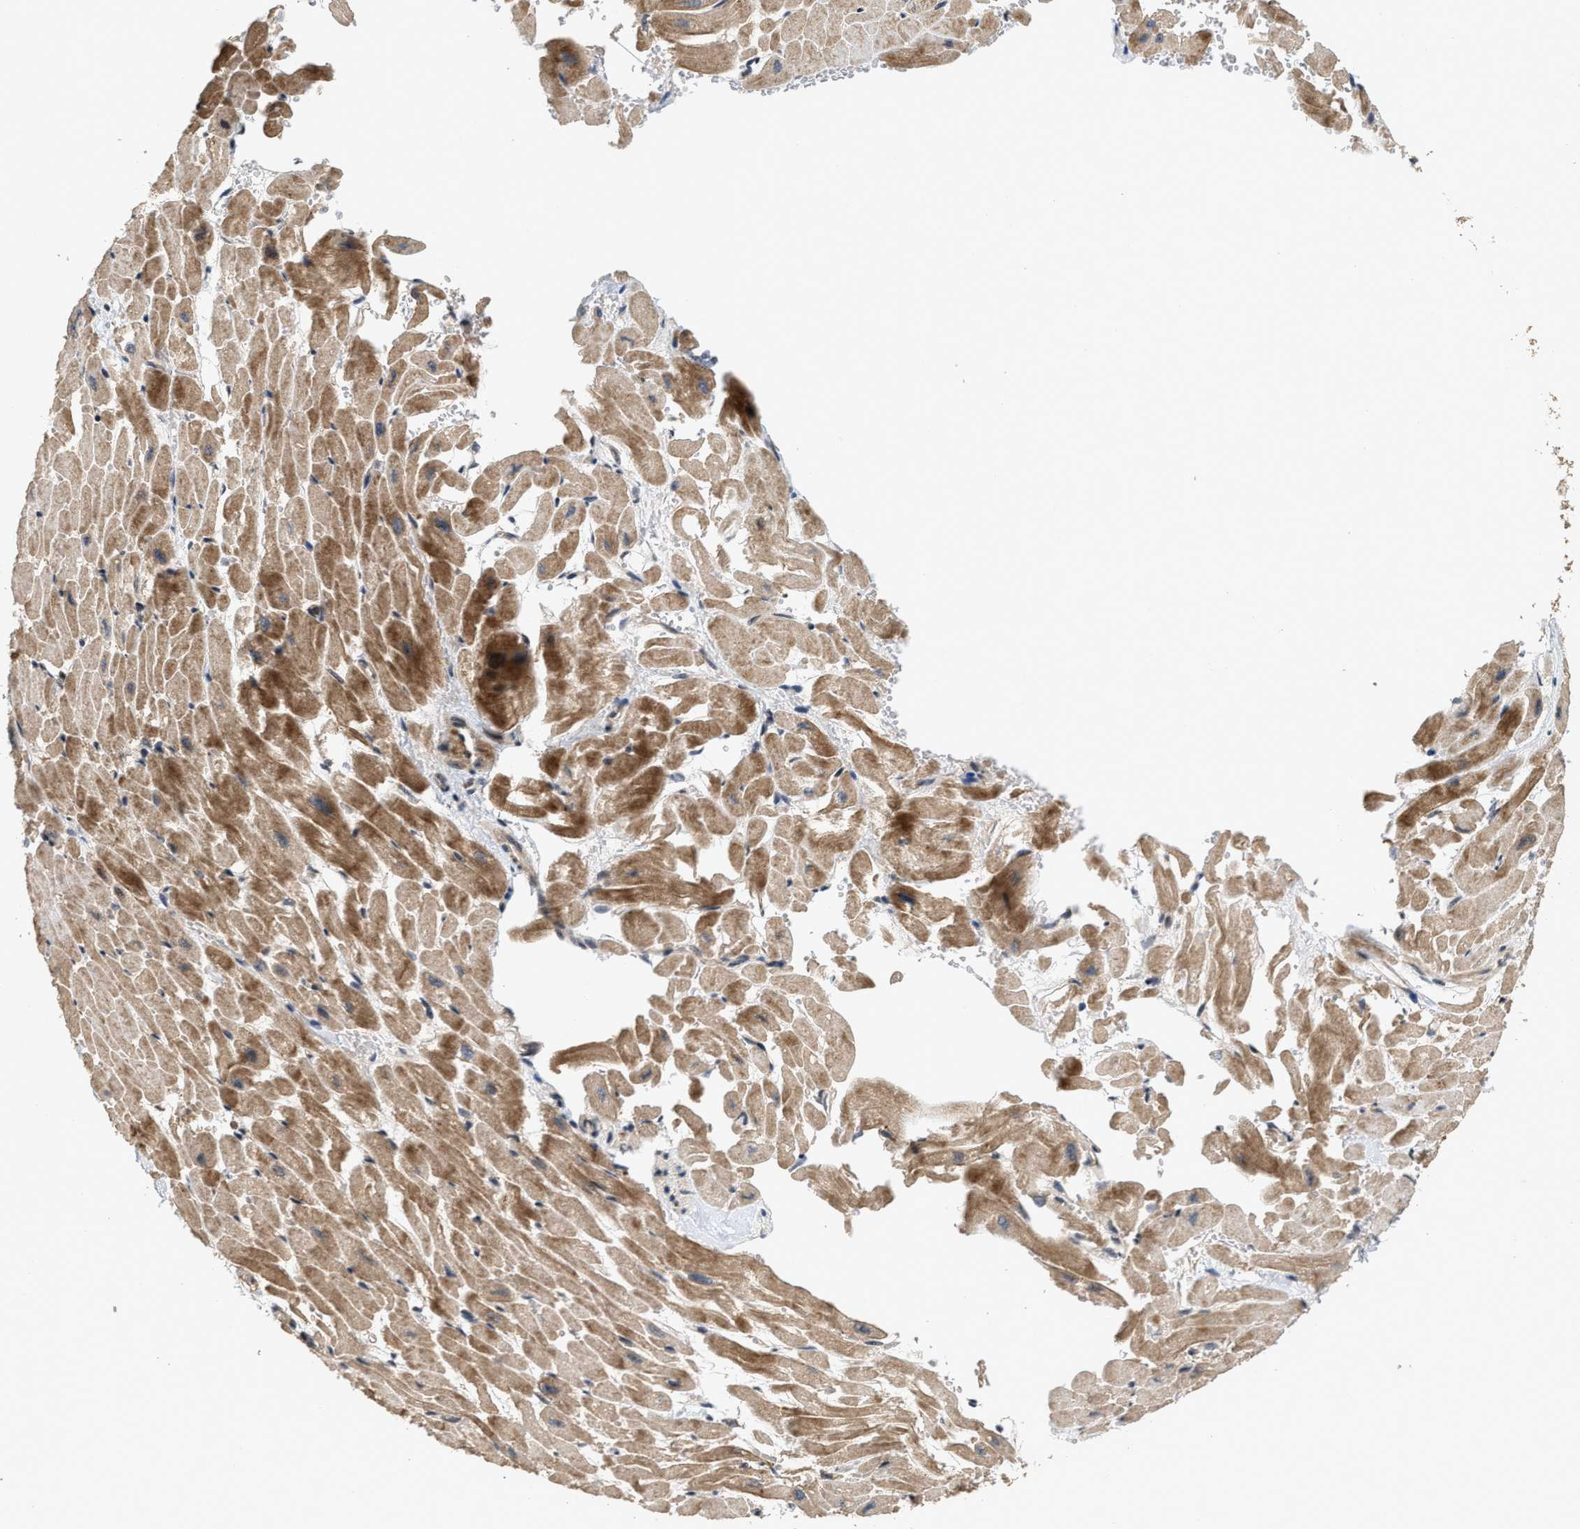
{"staining": {"intensity": "moderate", "quantity": ">75%", "location": "cytoplasmic/membranous"}, "tissue": "heart muscle", "cell_type": "Cardiomyocytes", "image_type": "normal", "snomed": [{"axis": "morphology", "description": "Normal tissue, NOS"}, {"axis": "topography", "description": "Heart"}], "caption": "A histopathology image showing moderate cytoplasmic/membranous expression in about >75% of cardiomyocytes in unremarkable heart muscle, as visualized by brown immunohistochemical staining.", "gene": "ELP2", "patient": {"sex": "male", "age": 45}}